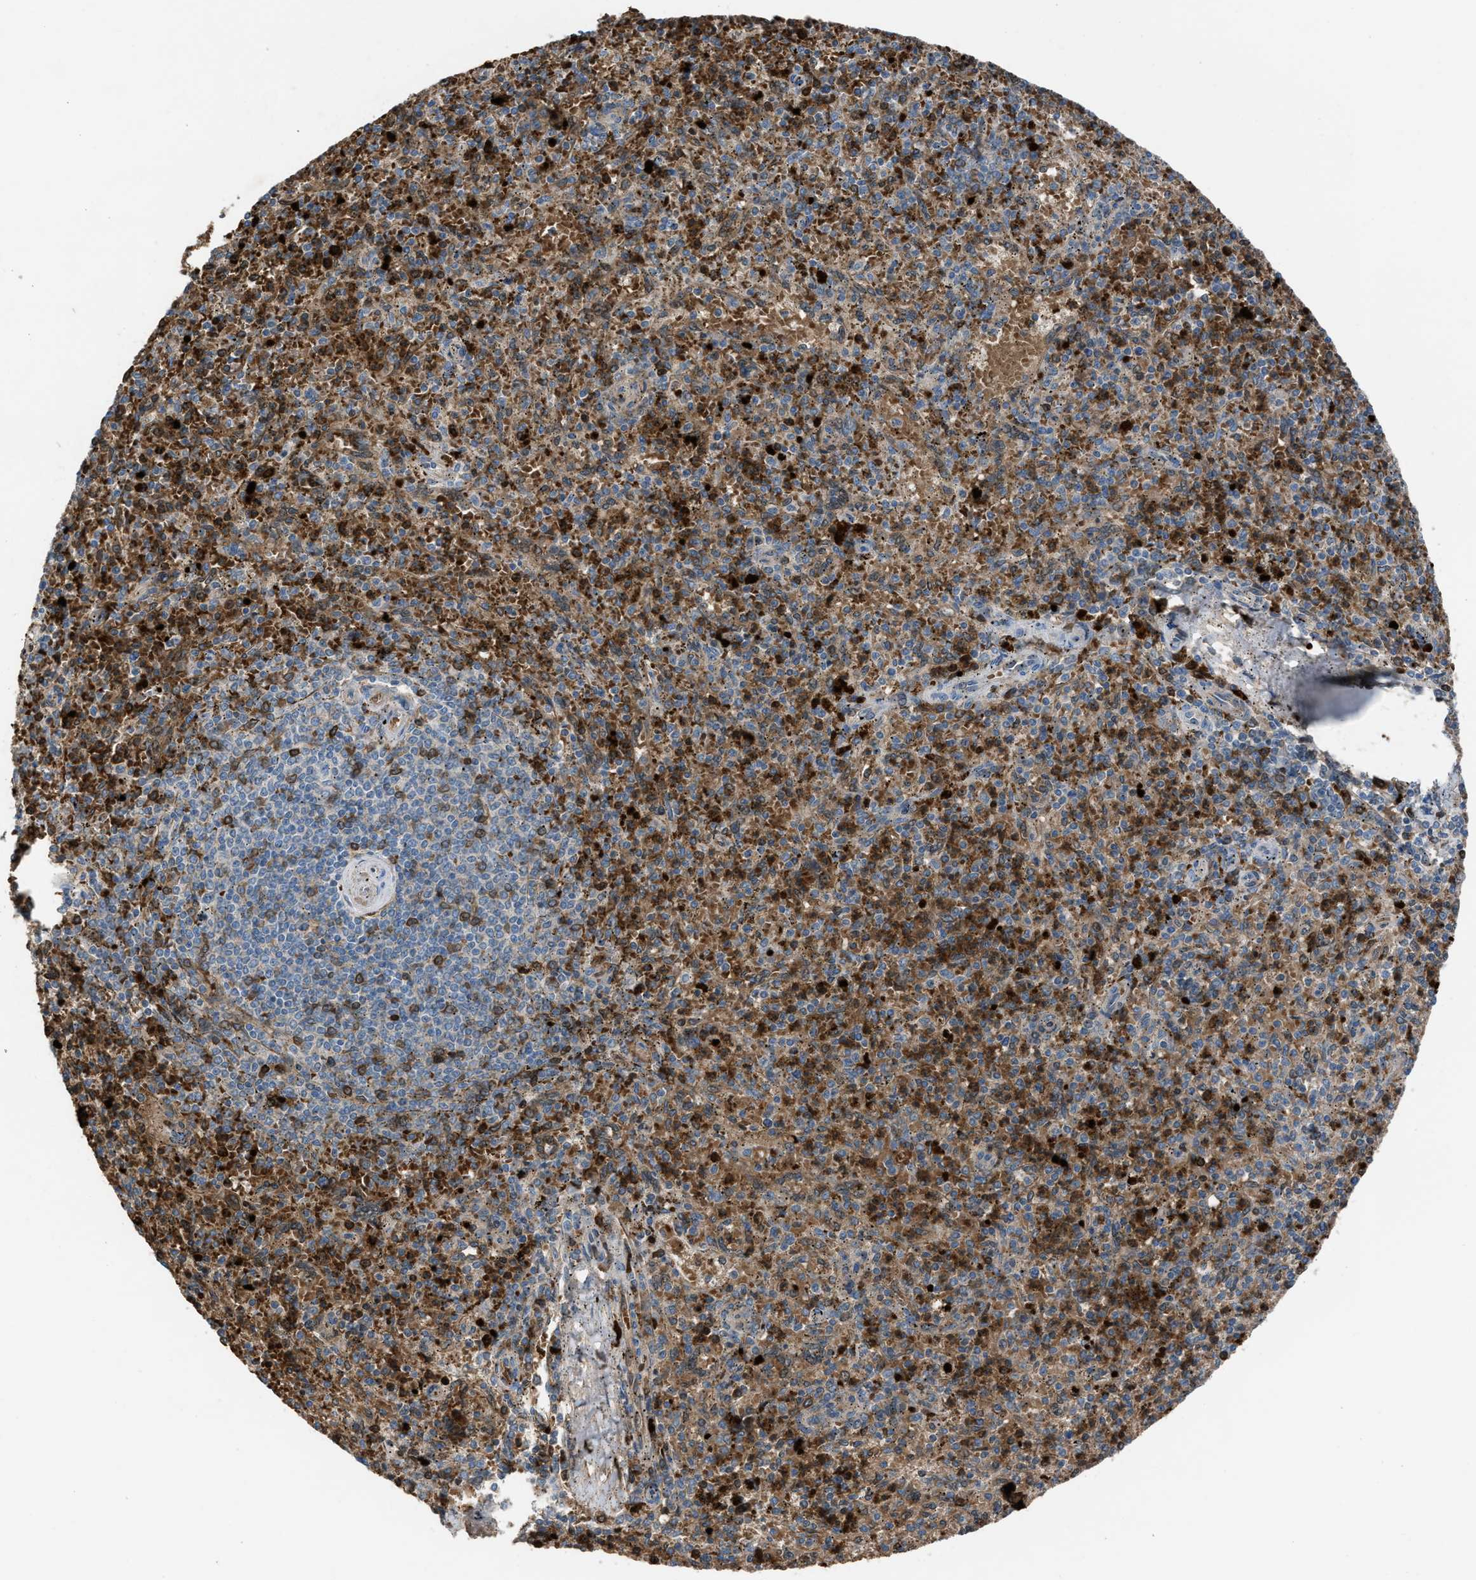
{"staining": {"intensity": "moderate", "quantity": ">75%", "location": "cytoplasmic/membranous"}, "tissue": "spleen", "cell_type": "Cells in red pulp", "image_type": "normal", "snomed": [{"axis": "morphology", "description": "Normal tissue, NOS"}, {"axis": "topography", "description": "Spleen"}], "caption": "Brown immunohistochemical staining in benign spleen exhibits moderate cytoplasmic/membranous expression in about >75% of cells in red pulp.", "gene": "CFAP77", "patient": {"sex": "male", "age": 72}}